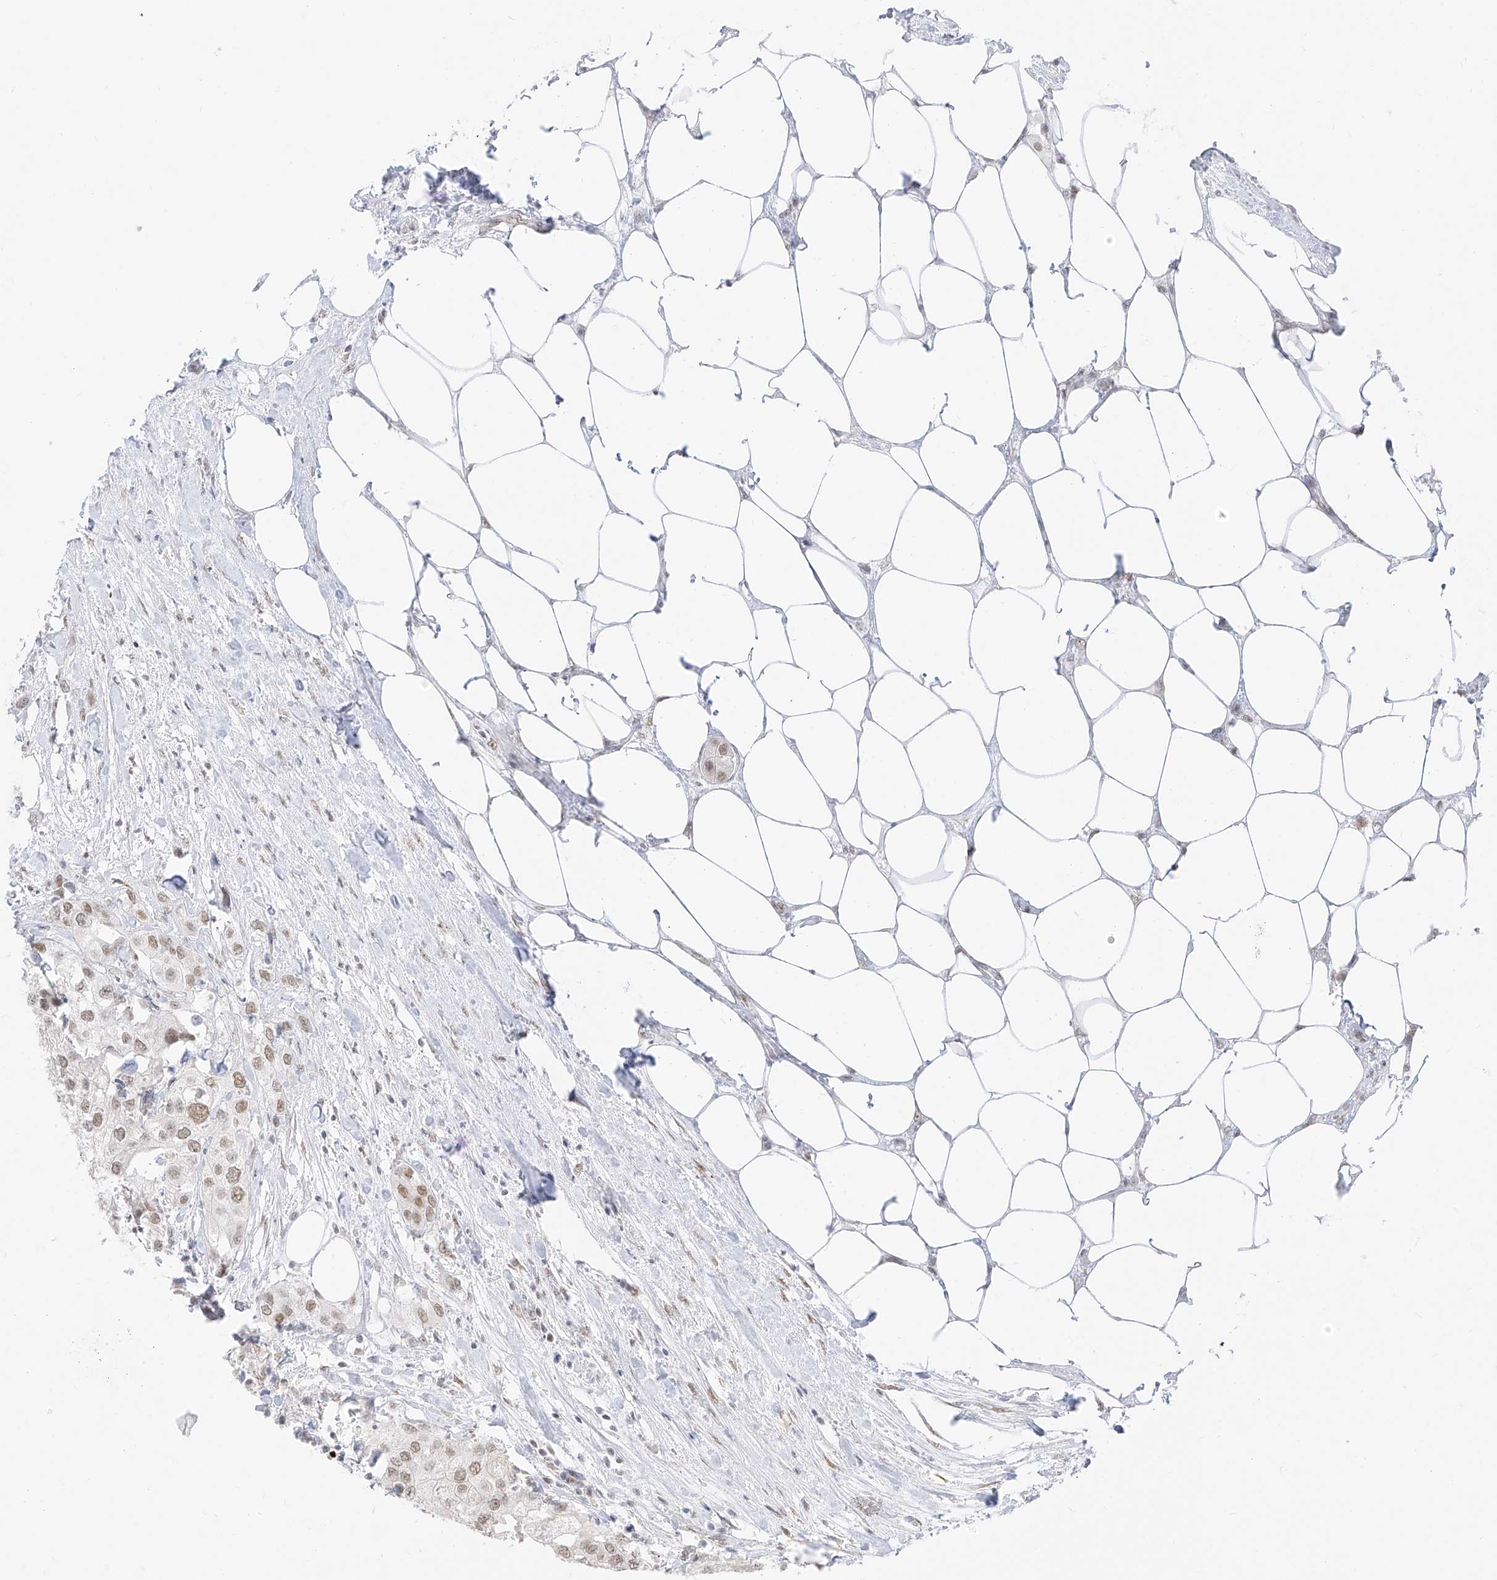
{"staining": {"intensity": "moderate", "quantity": ">75%", "location": "nuclear"}, "tissue": "urothelial cancer", "cell_type": "Tumor cells", "image_type": "cancer", "snomed": [{"axis": "morphology", "description": "Urothelial carcinoma, High grade"}, {"axis": "topography", "description": "Urinary bladder"}], "caption": "High-power microscopy captured an immunohistochemistry (IHC) micrograph of urothelial cancer, revealing moderate nuclear positivity in approximately >75% of tumor cells. (Brightfield microscopy of DAB IHC at high magnification).", "gene": "SUPT5H", "patient": {"sex": "male", "age": 64}}